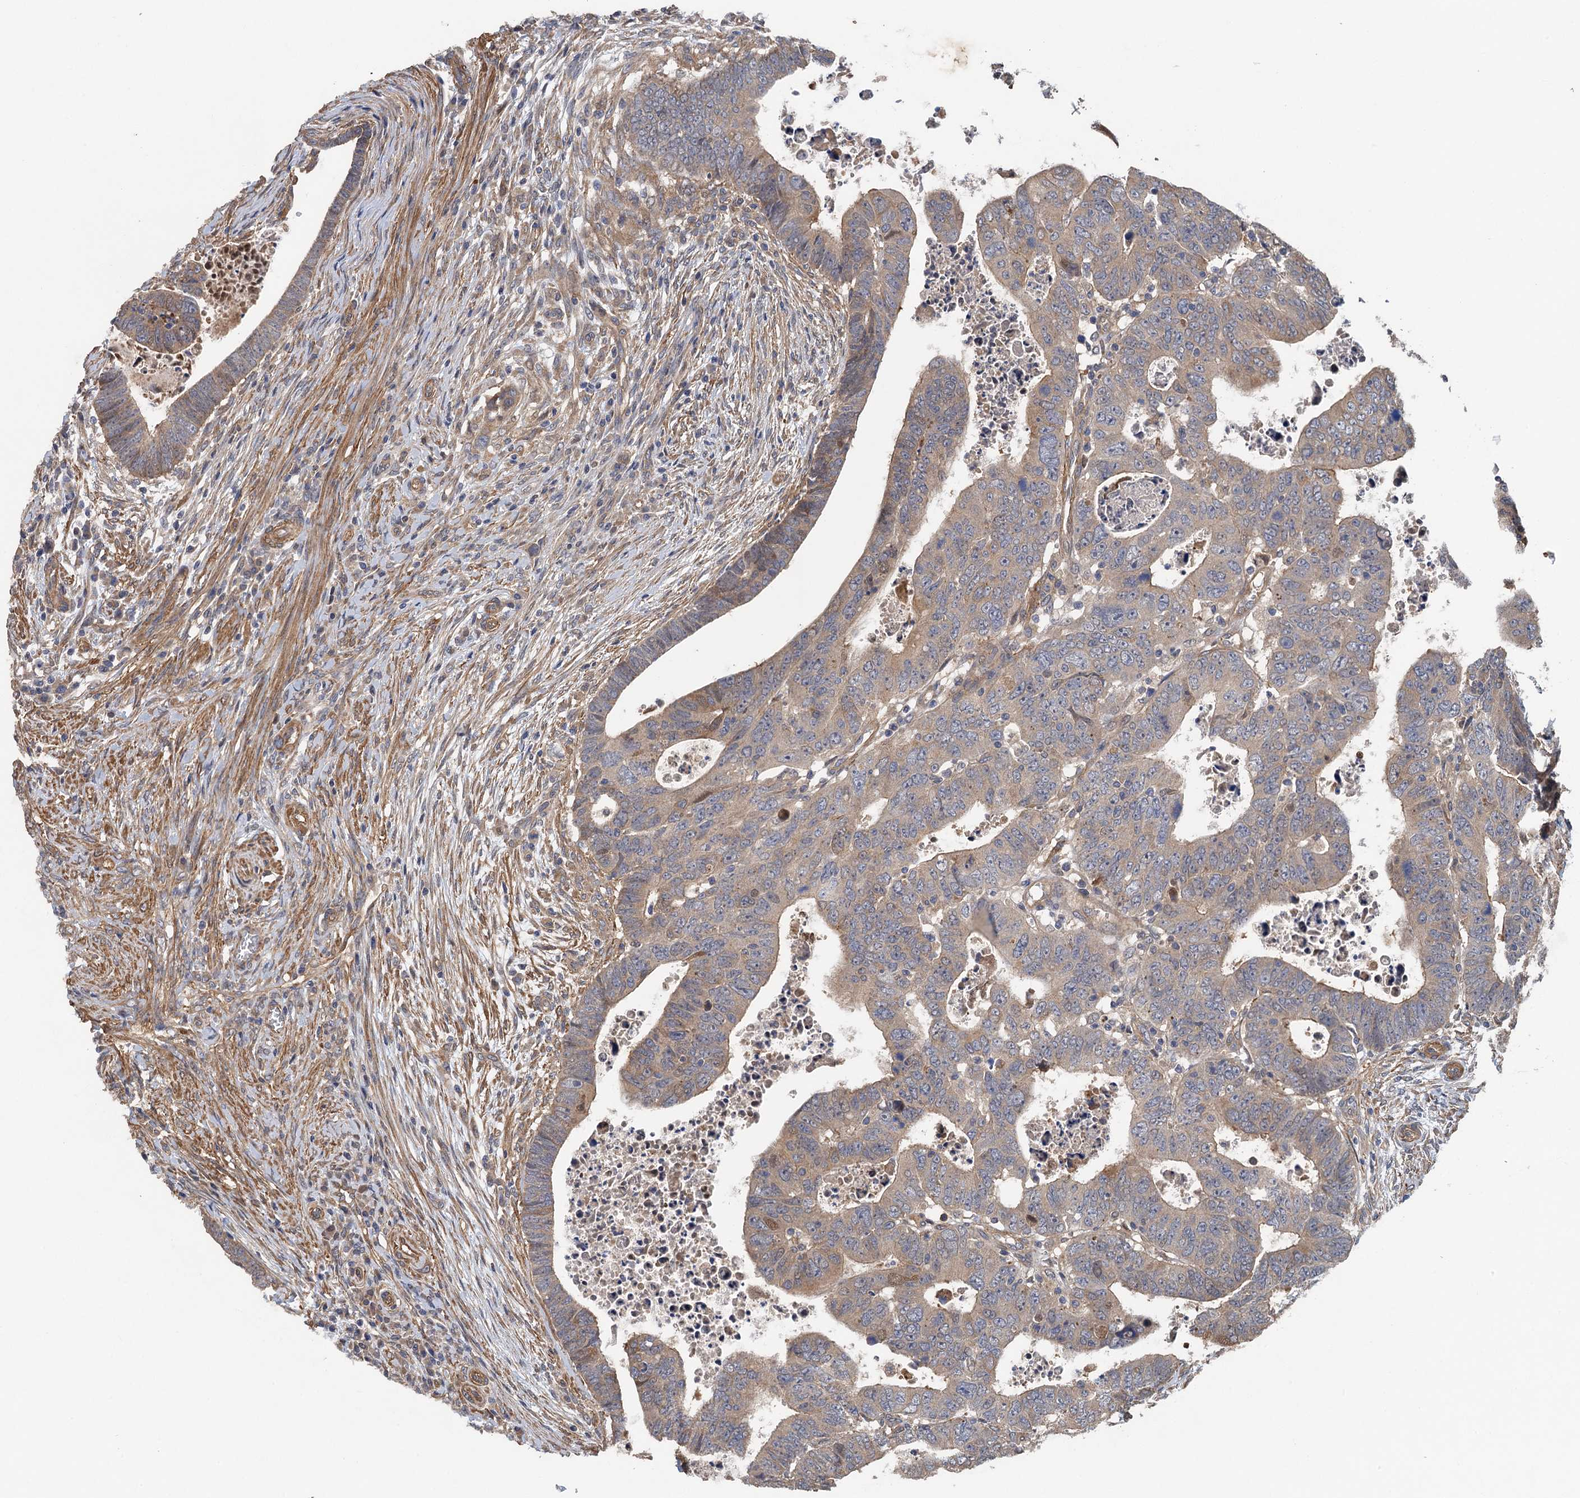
{"staining": {"intensity": "moderate", "quantity": "25%-75%", "location": "cytoplasmic/membranous"}, "tissue": "colorectal cancer", "cell_type": "Tumor cells", "image_type": "cancer", "snomed": [{"axis": "morphology", "description": "Normal tissue, NOS"}, {"axis": "morphology", "description": "Adenocarcinoma, NOS"}, {"axis": "topography", "description": "Rectum"}], "caption": "Colorectal cancer (adenocarcinoma) was stained to show a protein in brown. There is medium levels of moderate cytoplasmic/membranous expression in approximately 25%-75% of tumor cells.", "gene": "MEAK7", "patient": {"sex": "female", "age": 65}}